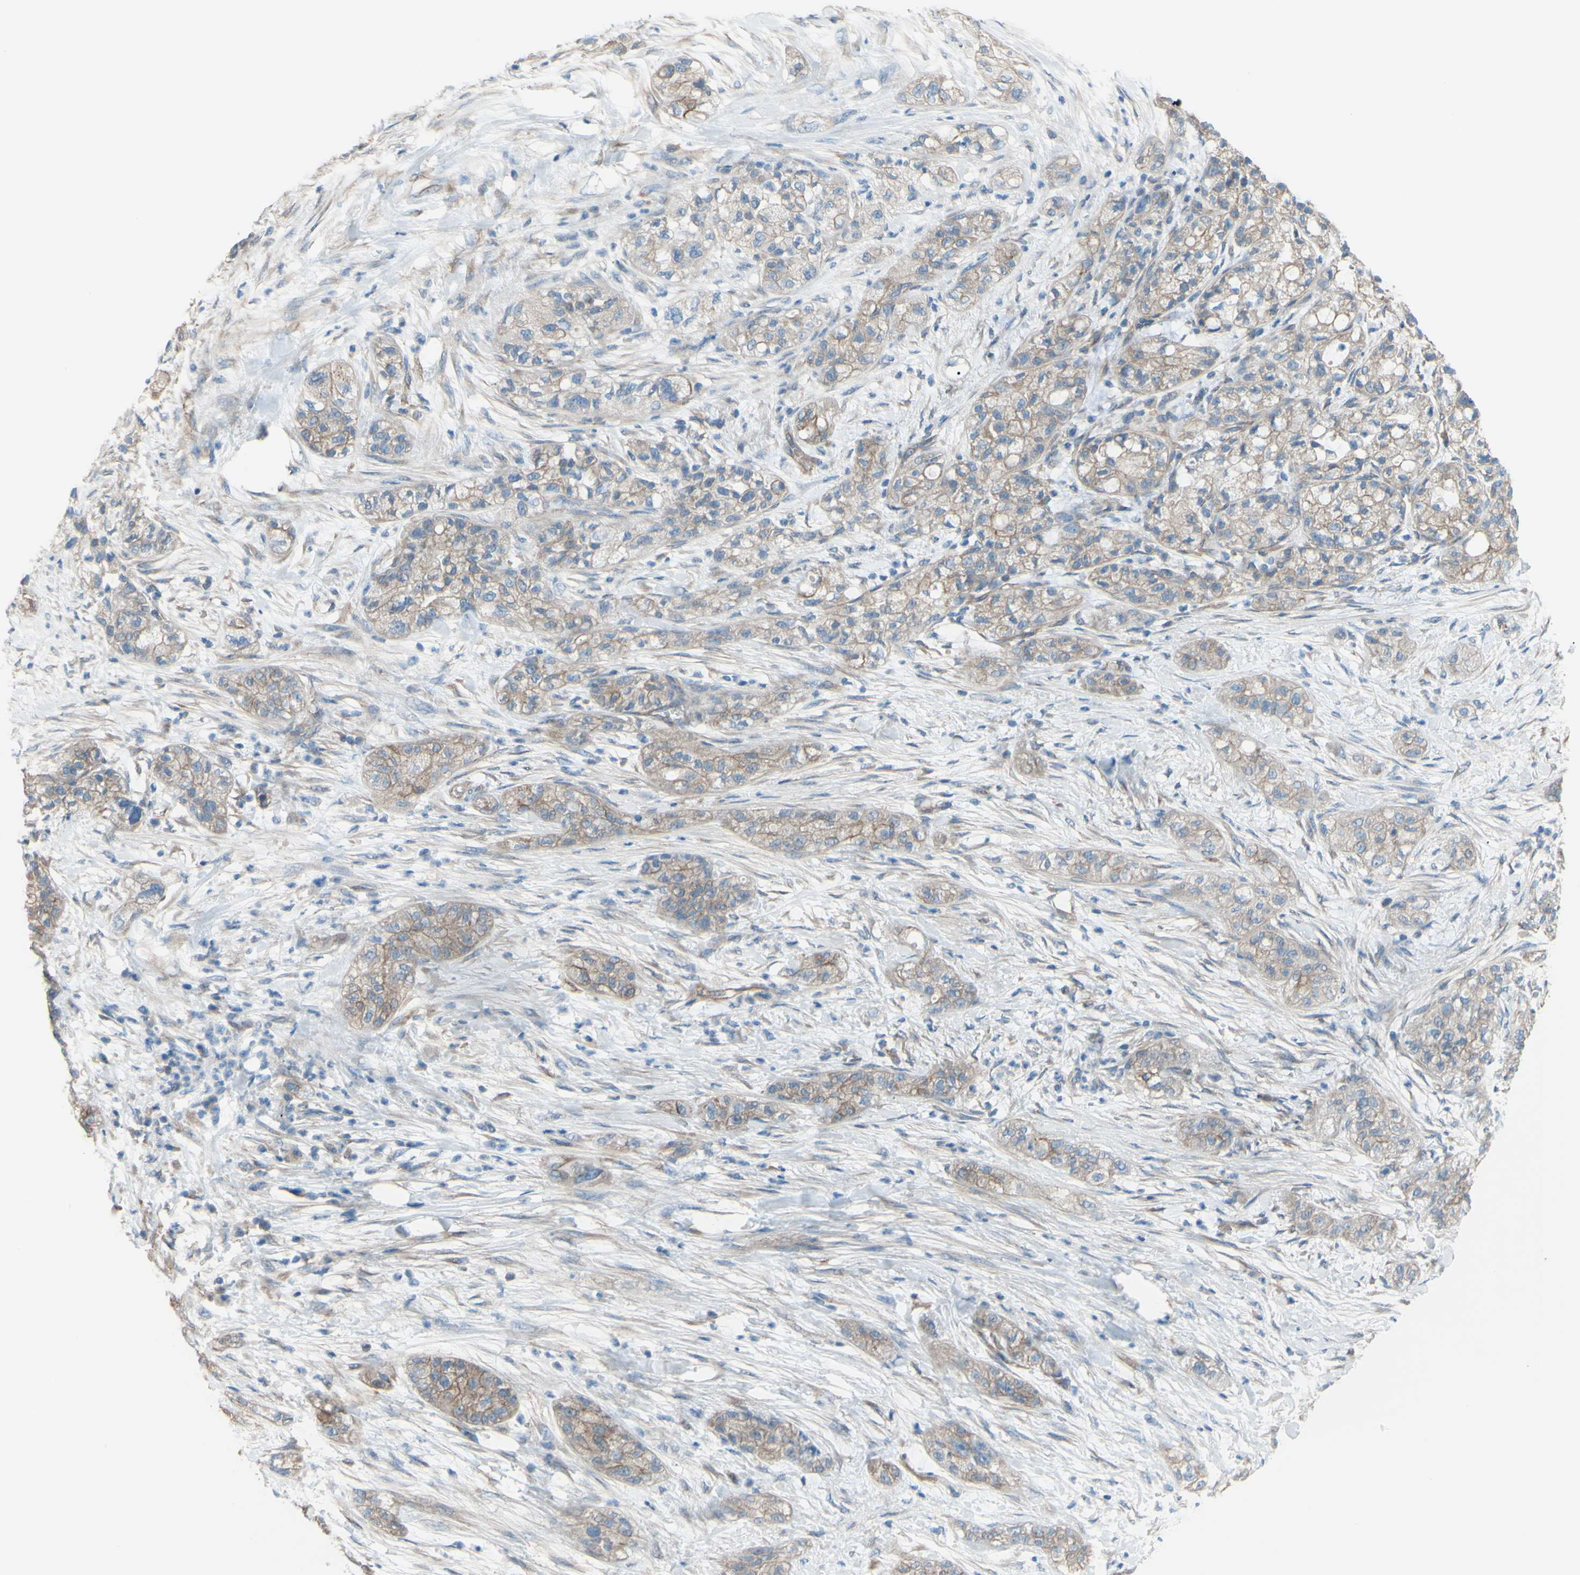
{"staining": {"intensity": "weak", "quantity": ">75%", "location": "cytoplasmic/membranous"}, "tissue": "pancreatic cancer", "cell_type": "Tumor cells", "image_type": "cancer", "snomed": [{"axis": "morphology", "description": "Adenocarcinoma, NOS"}, {"axis": "topography", "description": "Pancreas"}], "caption": "Immunohistochemical staining of human pancreatic adenocarcinoma shows weak cytoplasmic/membranous protein staining in approximately >75% of tumor cells. (brown staining indicates protein expression, while blue staining denotes nuclei).", "gene": "ADD1", "patient": {"sex": "female", "age": 78}}